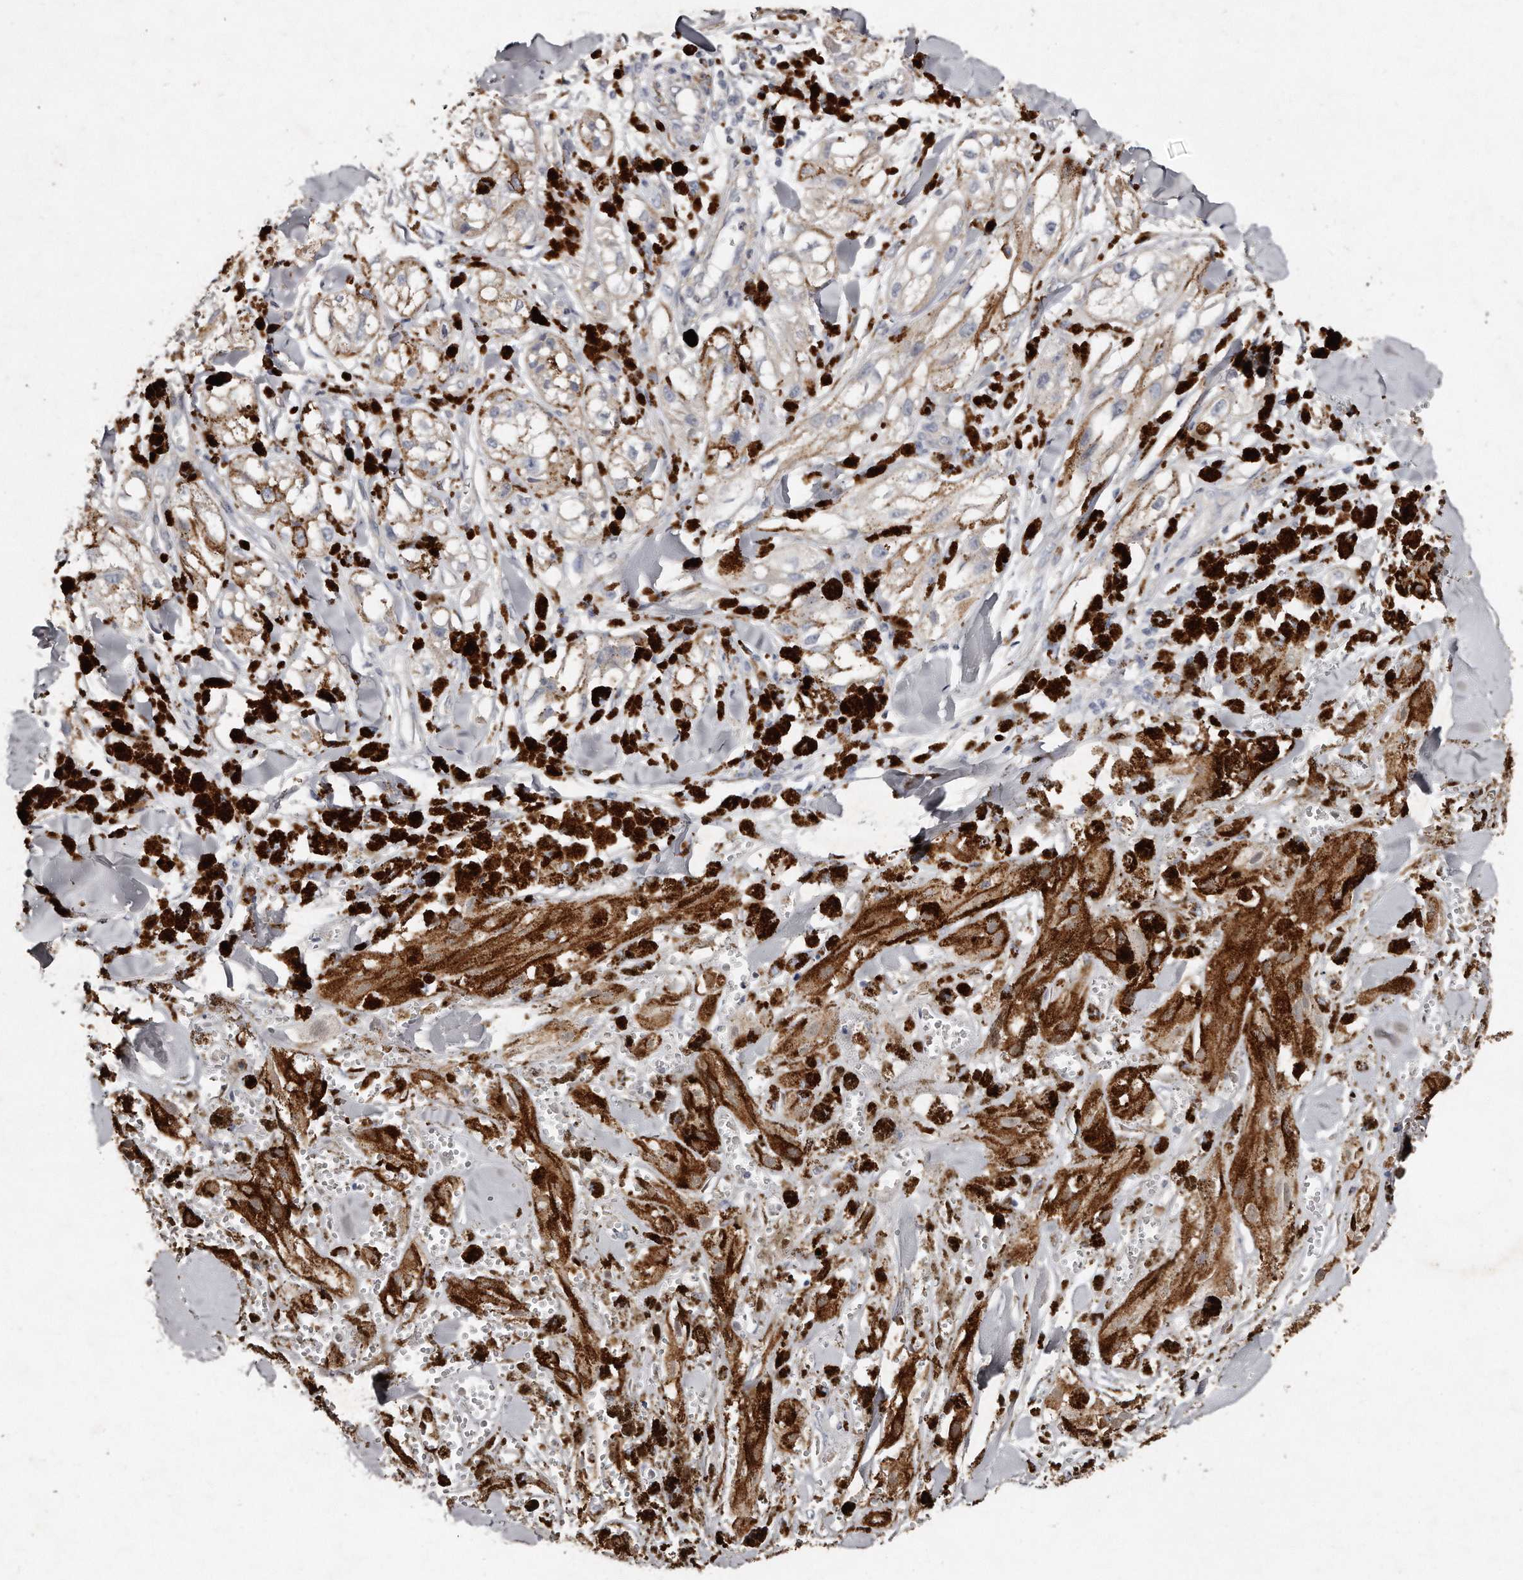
{"staining": {"intensity": "negative", "quantity": "none", "location": "none"}, "tissue": "melanoma", "cell_type": "Tumor cells", "image_type": "cancer", "snomed": [{"axis": "morphology", "description": "Malignant melanoma, NOS"}, {"axis": "topography", "description": "Skin"}], "caption": "Melanoma stained for a protein using IHC shows no positivity tumor cells.", "gene": "LMOD1", "patient": {"sex": "male", "age": 88}}